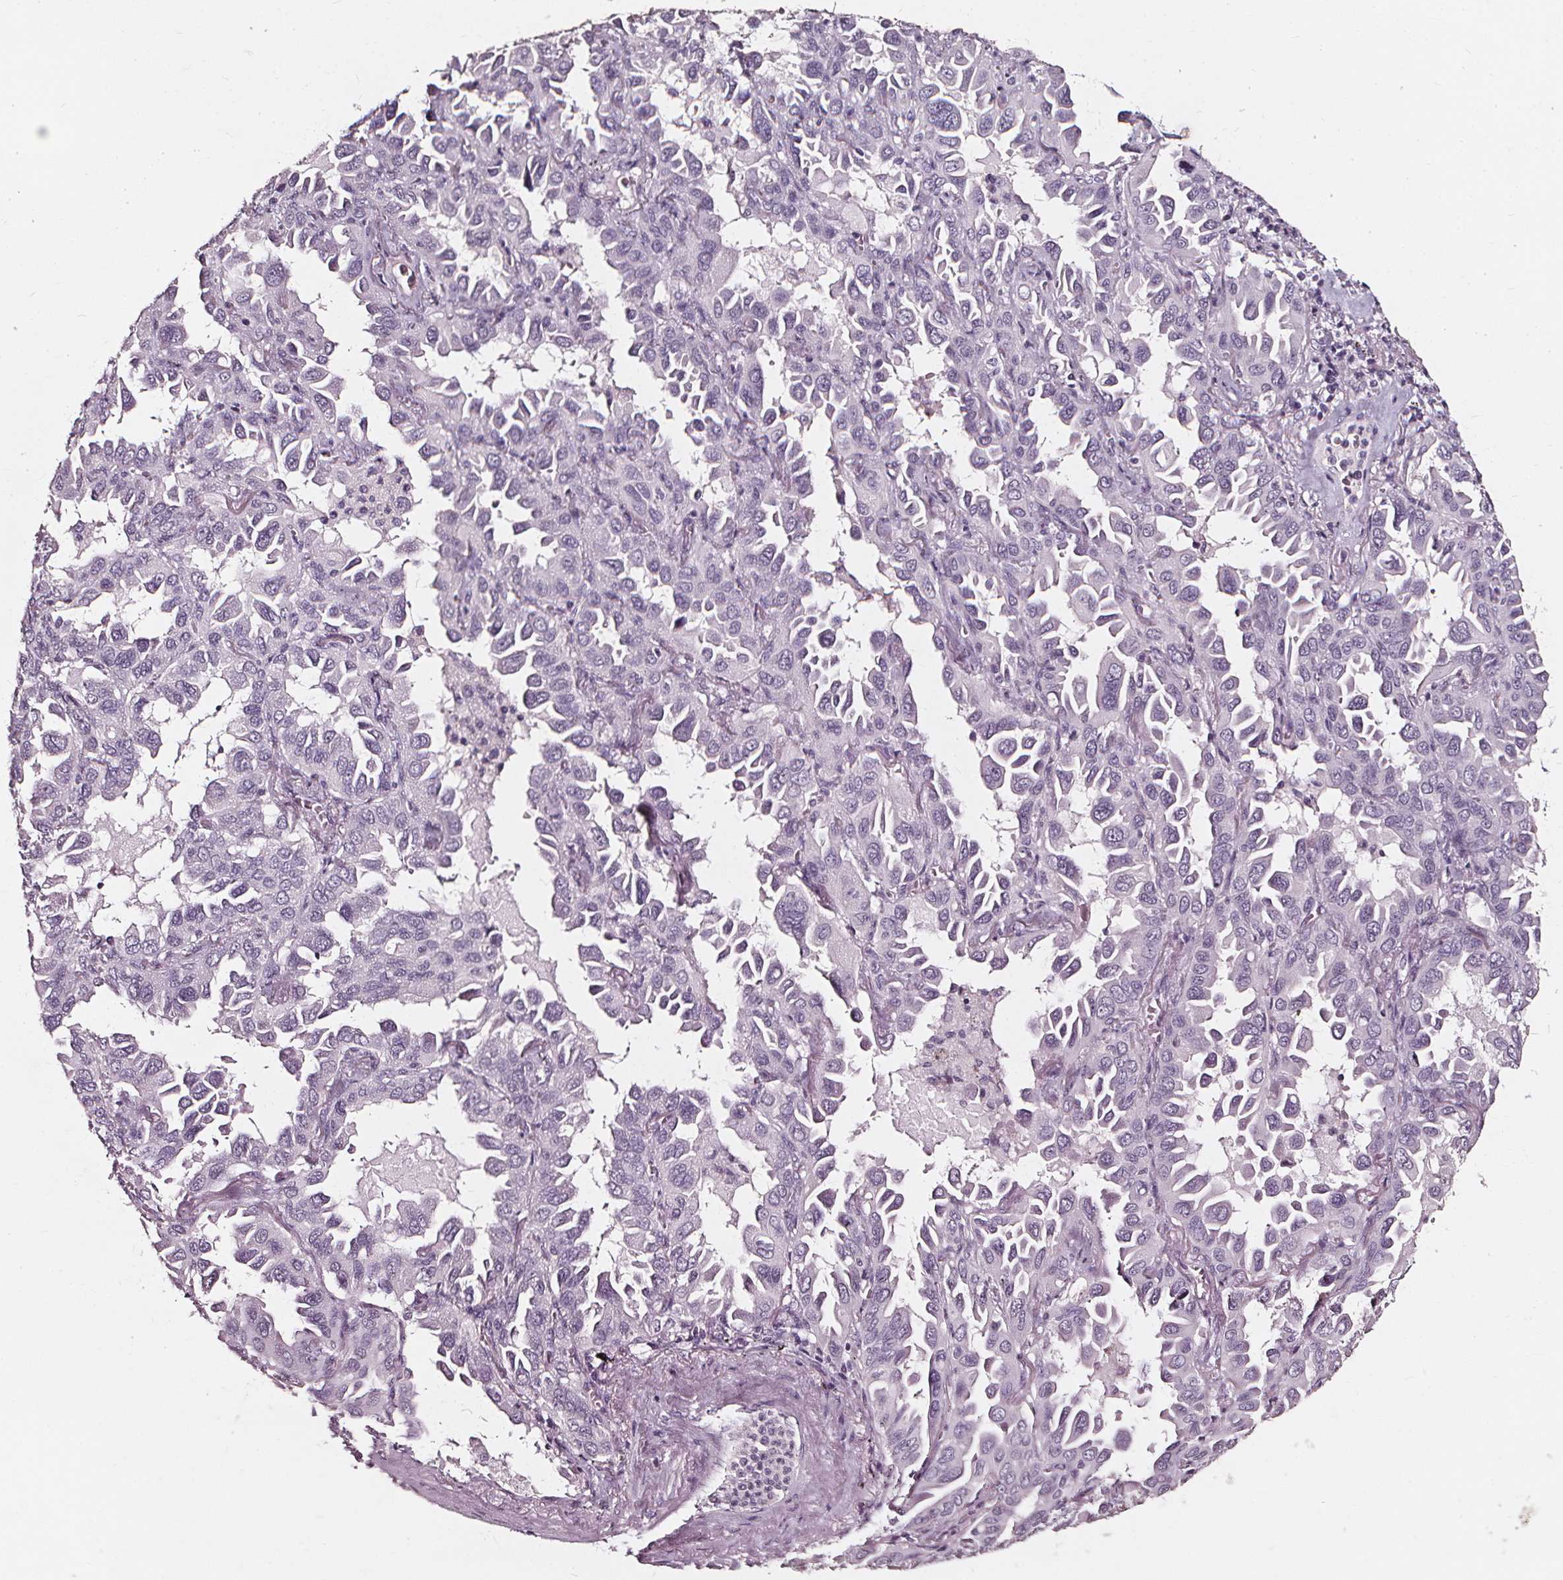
{"staining": {"intensity": "negative", "quantity": "none", "location": "none"}, "tissue": "lung cancer", "cell_type": "Tumor cells", "image_type": "cancer", "snomed": [{"axis": "morphology", "description": "Adenocarcinoma, NOS"}, {"axis": "topography", "description": "Lung"}], "caption": "Immunohistochemistry image of human lung cancer (adenocarcinoma) stained for a protein (brown), which shows no positivity in tumor cells.", "gene": "DEFA5", "patient": {"sex": "male", "age": 64}}